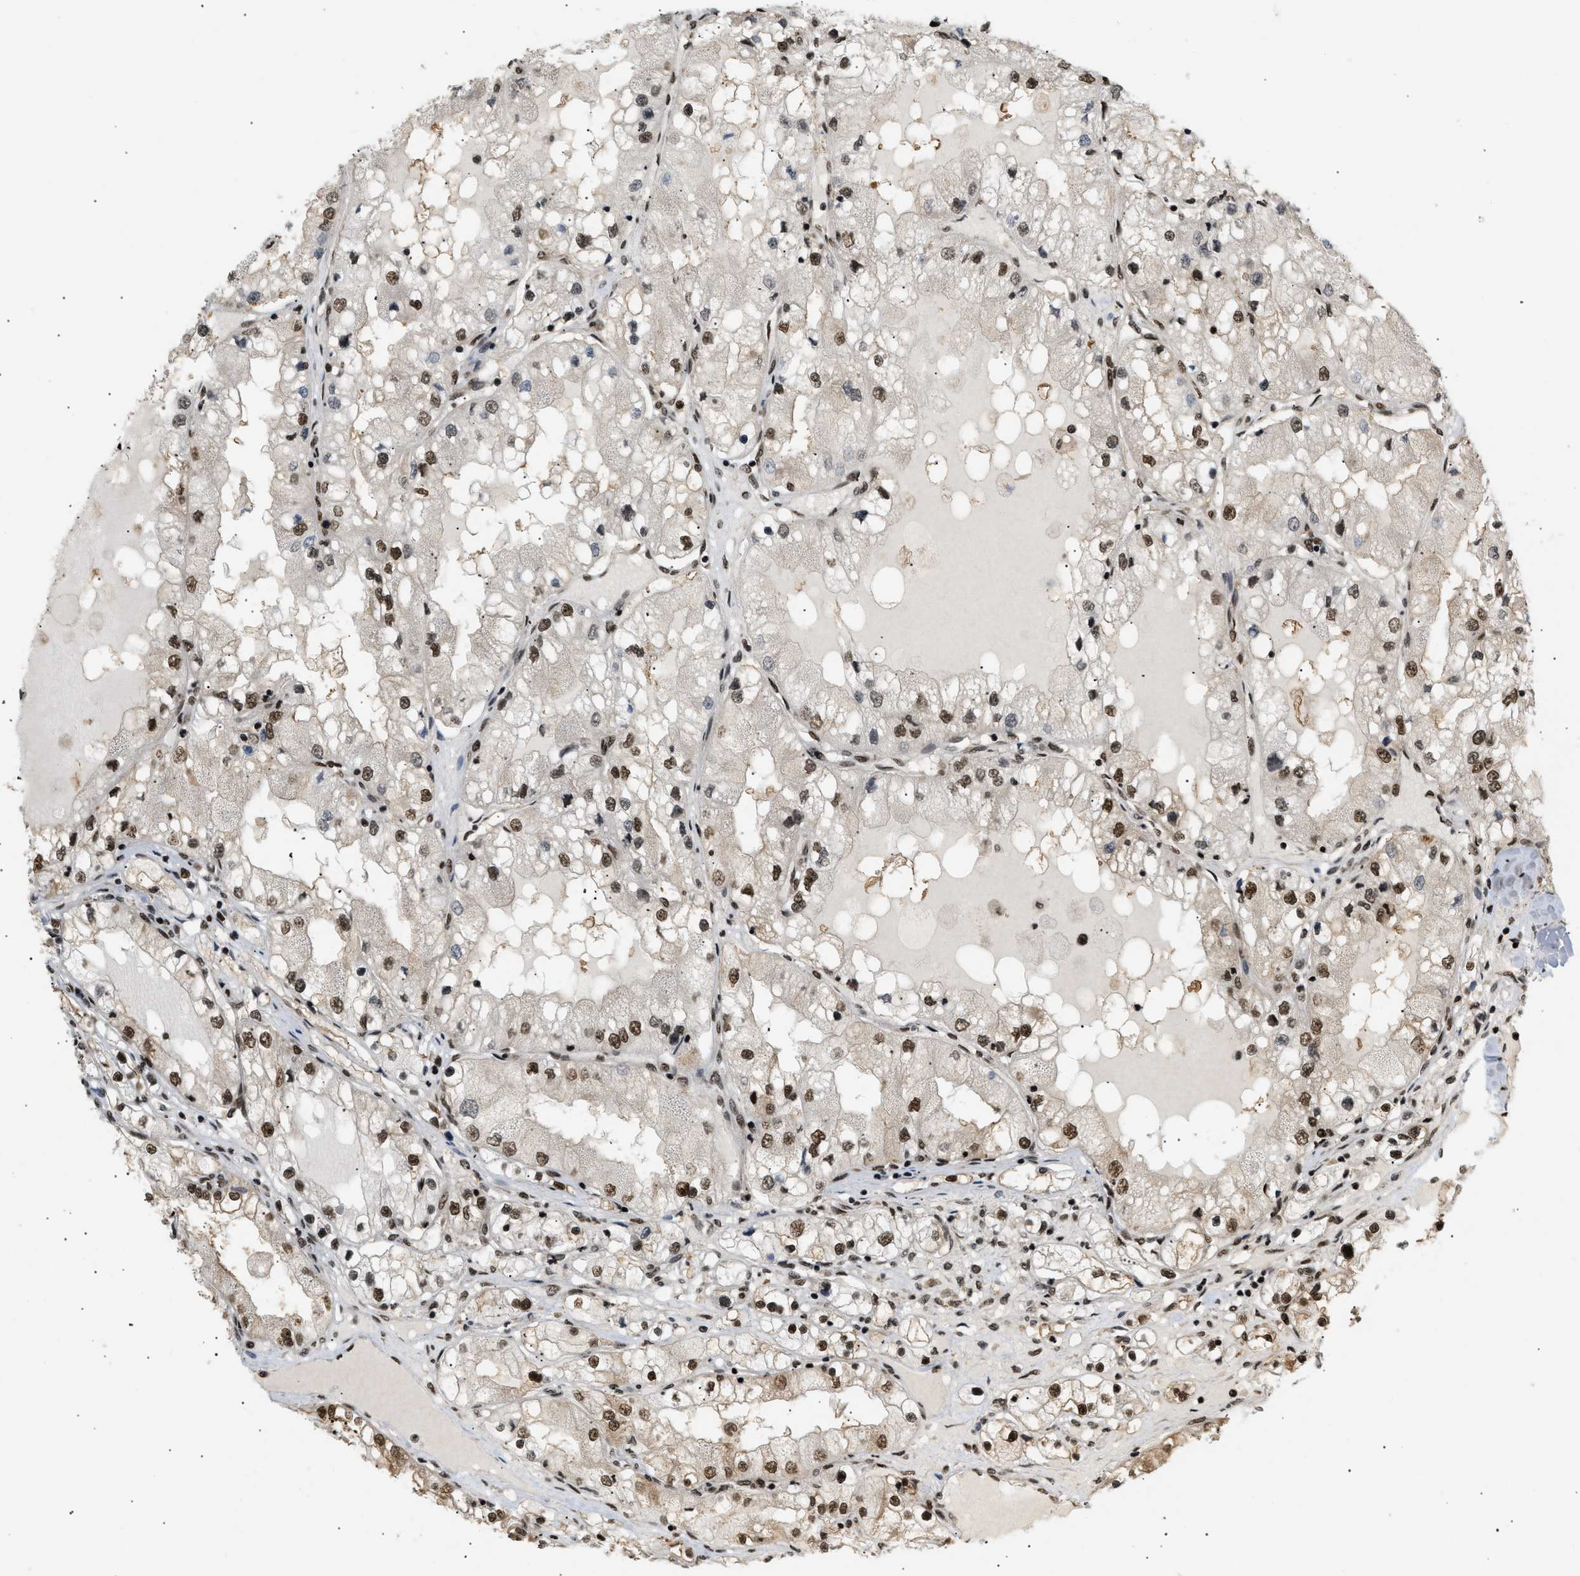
{"staining": {"intensity": "strong", "quantity": ">75%", "location": "nuclear"}, "tissue": "renal cancer", "cell_type": "Tumor cells", "image_type": "cancer", "snomed": [{"axis": "morphology", "description": "Adenocarcinoma, NOS"}, {"axis": "topography", "description": "Kidney"}], "caption": "The image demonstrates immunohistochemical staining of renal cancer. There is strong nuclear positivity is appreciated in about >75% of tumor cells. The staining is performed using DAB (3,3'-diaminobenzidine) brown chromogen to label protein expression. The nuclei are counter-stained blue using hematoxylin.", "gene": "RBM5", "patient": {"sex": "male", "age": 68}}